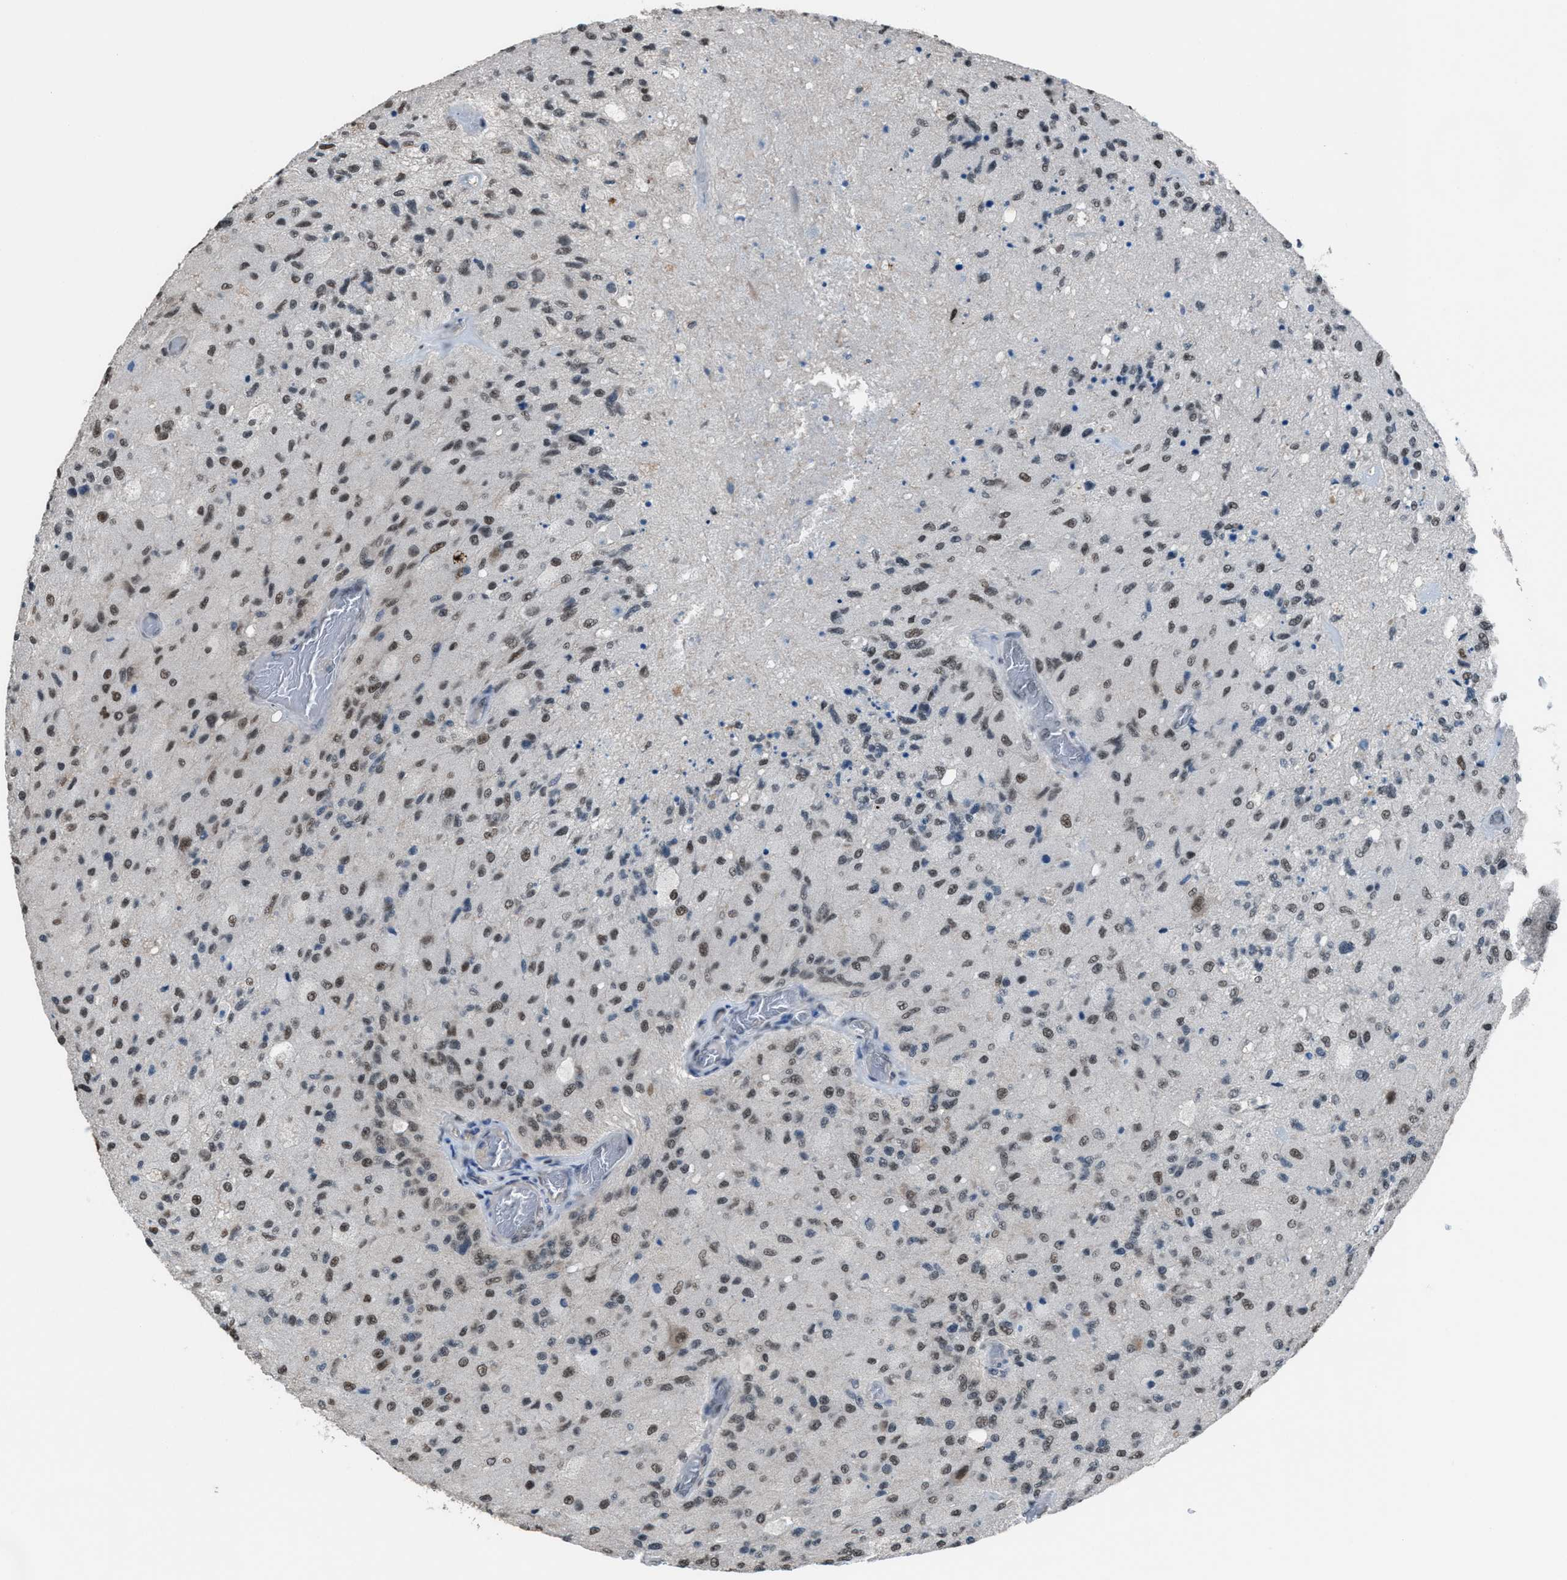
{"staining": {"intensity": "weak", "quantity": ">75%", "location": "nuclear"}, "tissue": "glioma", "cell_type": "Tumor cells", "image_type": "cancer", "snomed": [{"axis": "morphology", "description": "Normal tissue, NOS"}, {"axis": "morphology", "description": "Glioma, malignant, High grade"}, {"axis": "topography", "description": "Cerebral cortex"}], "caption": "Human malignant high-grade glioma stained for a protein (brown) displays weak nuclear positive positivity in approximately >75% of tumor cells.", "gene": "ZNF276", "patient": {"sex": "male", "age": 77}}